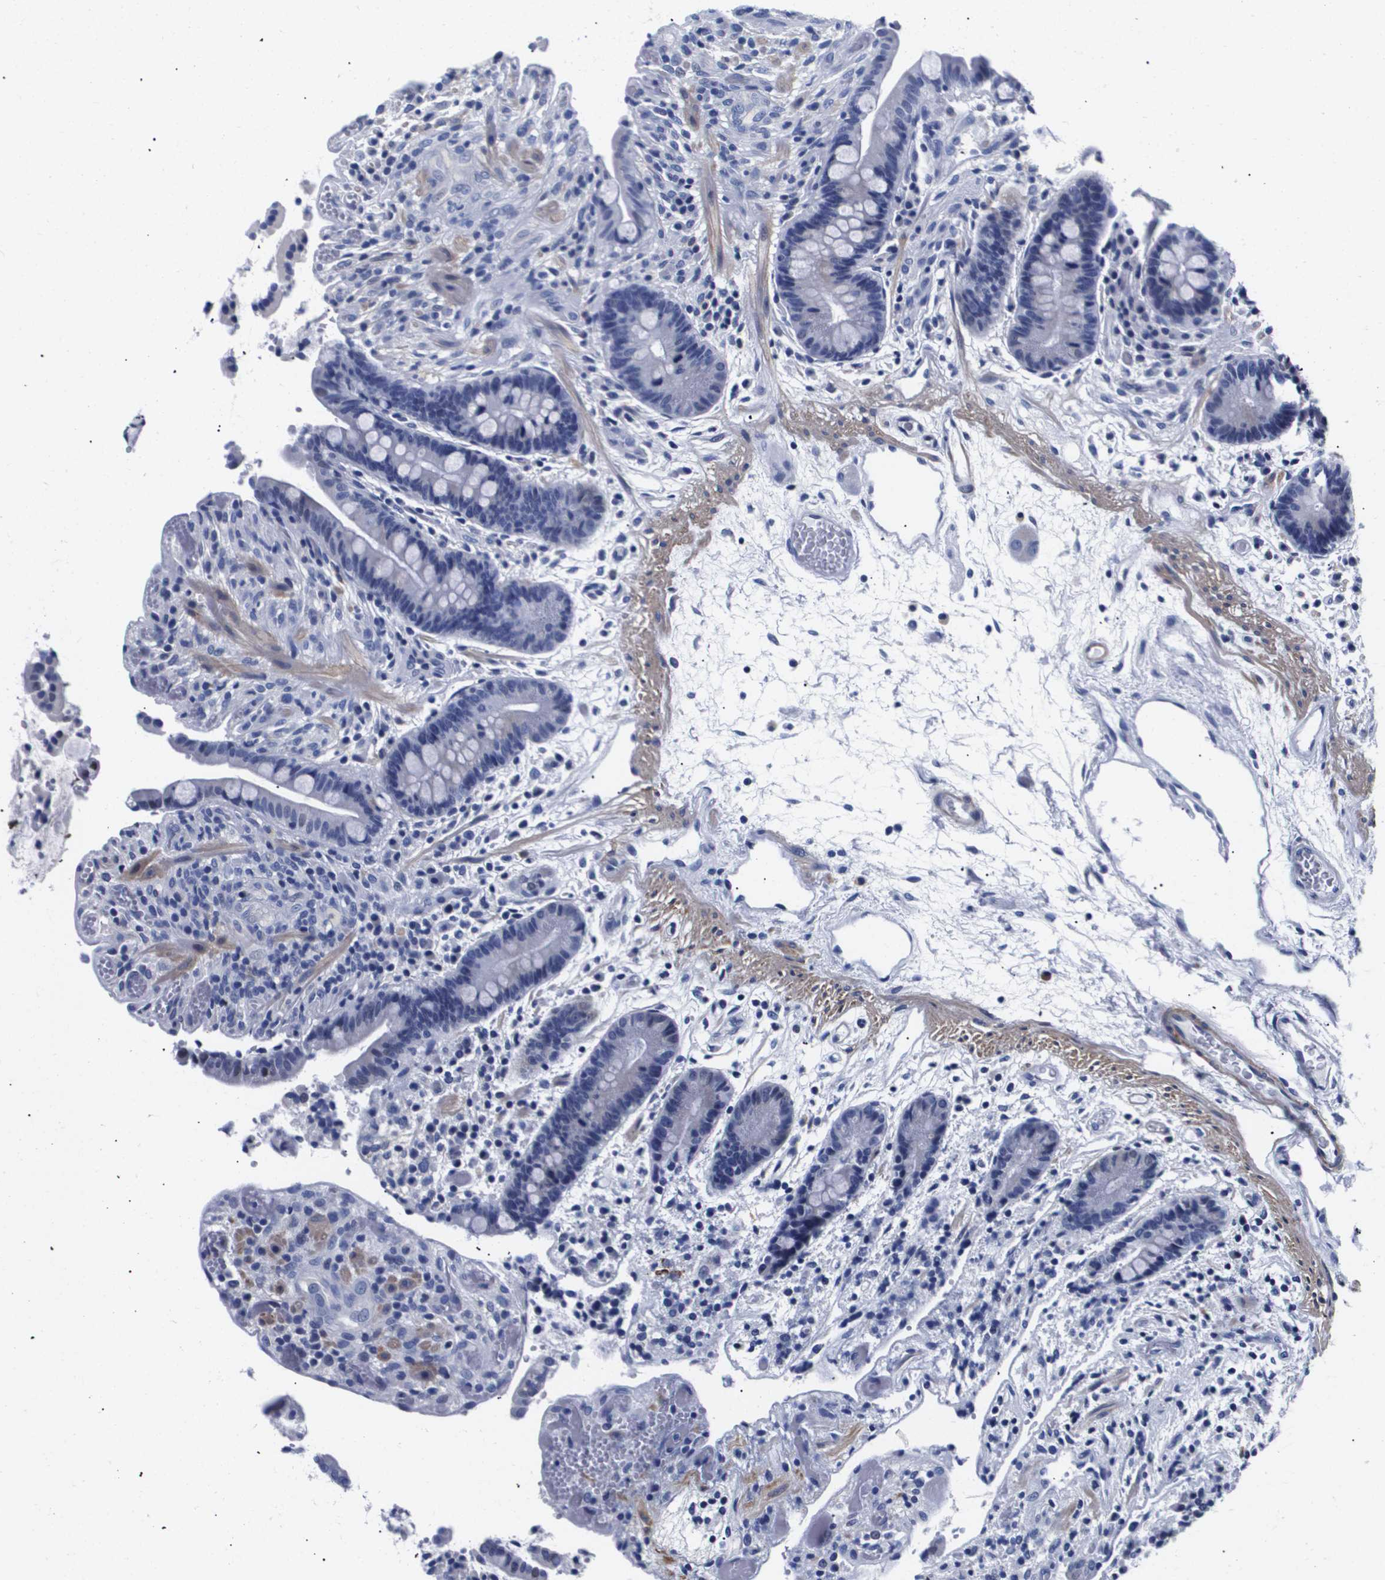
{"staining": {"intensity": "negative", "quantity": "none", "location": "none"}, "tissue": "colon", "cell_type": "Endothelial cells", "image_type": "normal", "snomed": [{"axis": "morphology", "description": "Normal tissue, NOS"}, {"axis": "topography", "description": "Colon"}], "caption": "Protein analysis of benign colon demonstrates no significant expression in endothelial cells. (DAB immunohistochemistry (IHC), high magnification).", "gene": "SHD", "patient": {"sex": "male", "age": 73}}